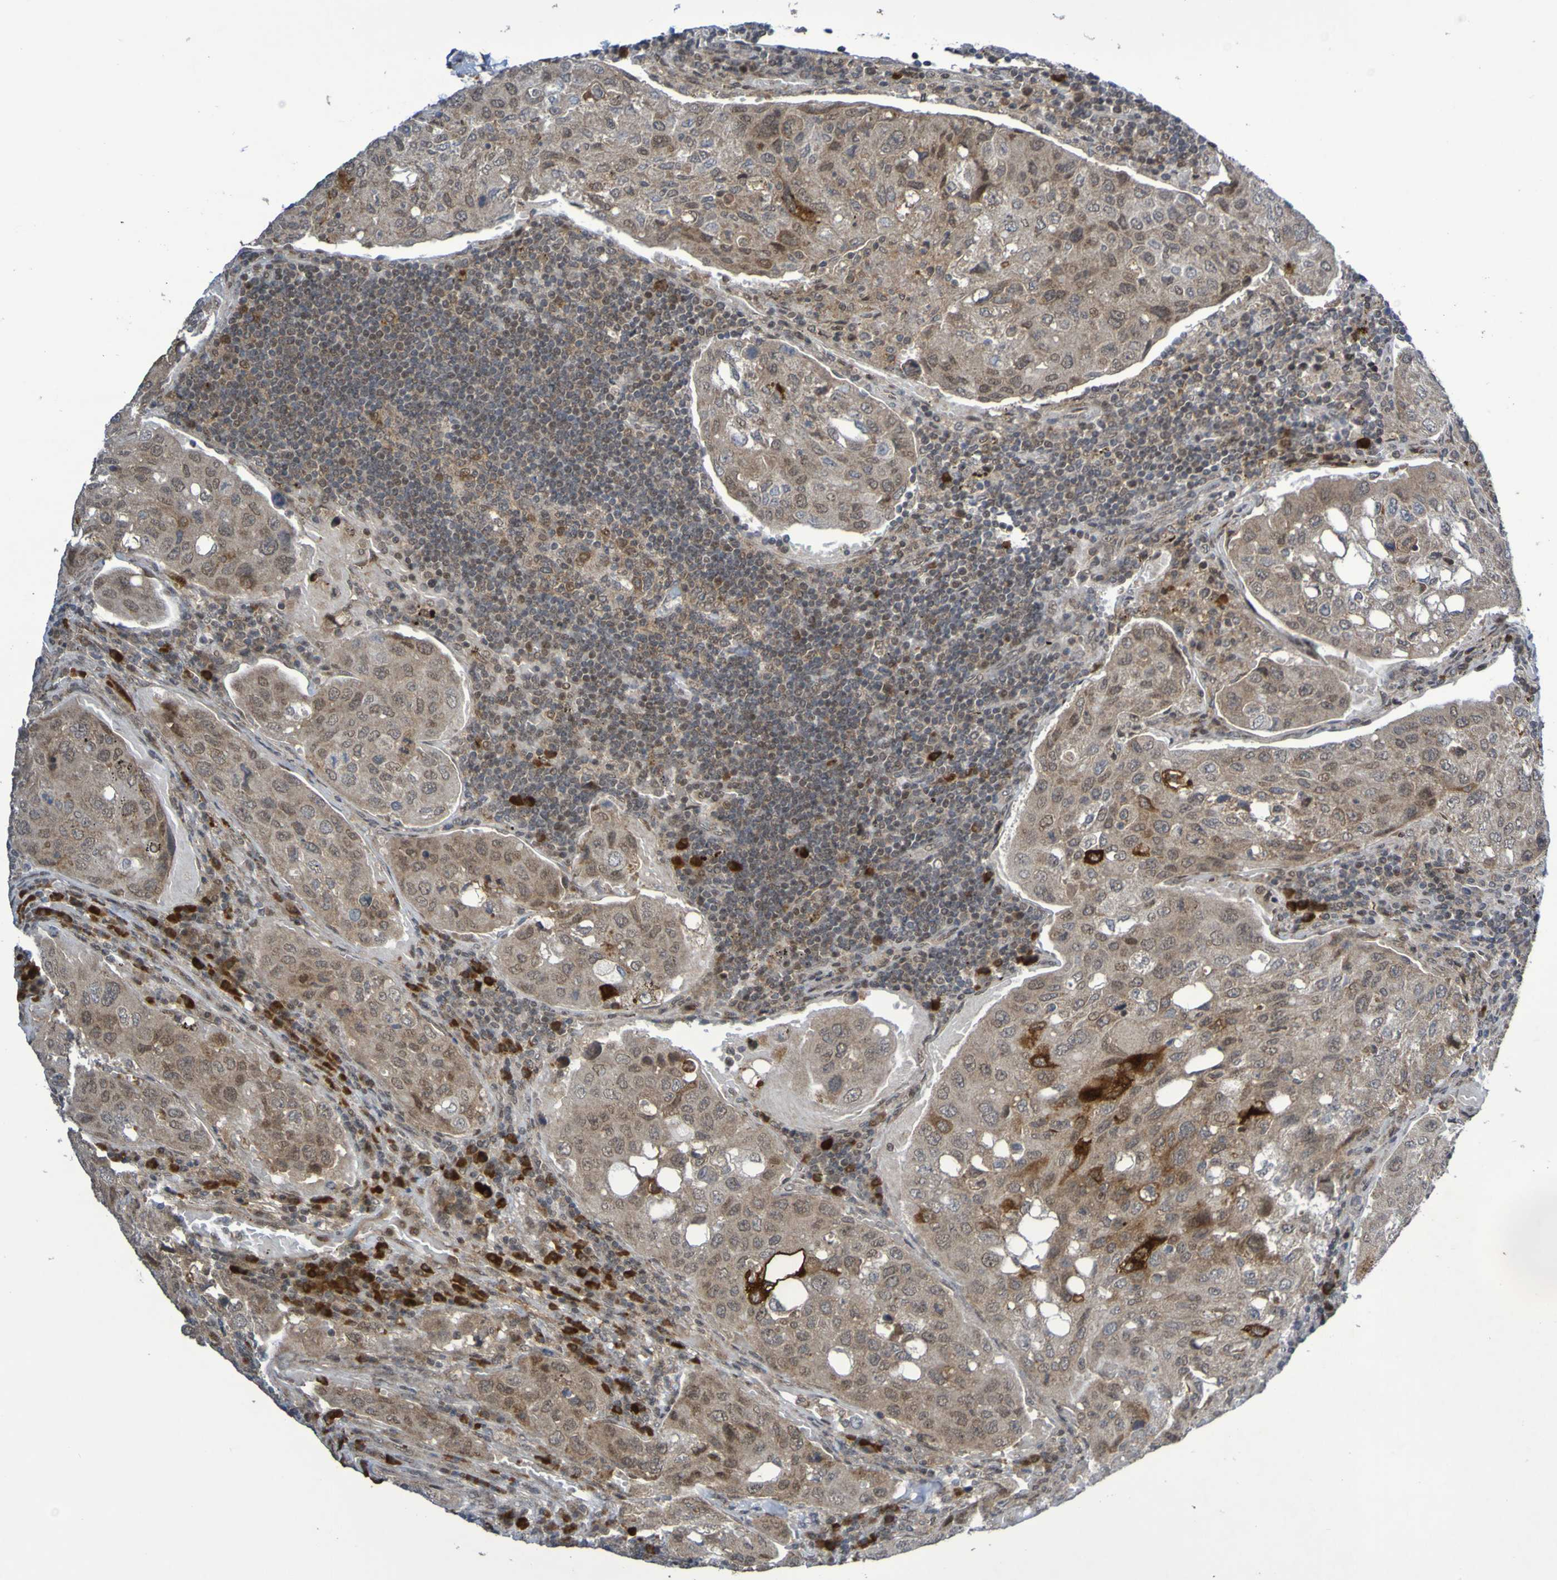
{"staining": {"intensity": "weak", "quantity": ">75%", "location": "cytoplasmic/membranous,nuclear"}, "tissue": "urothelial cancer", "cell_type": "Tumor cells", "image_type": "cancer", "snomed": [{"axis": "morphology", "description": "Urothelial carcinoma, High grade"}, {"axis": "topography", "description": "Lymph node"}, {"axis": "topography", "description": "Urinary bladder"}], "caption": "Immunohistochemistry (IHC) image of urothelial cancer stained for a protein (brown), which reveals low levels of weak cytoplasmic/membranous and nuclear expression in approximately >75% of tumor cells.", "gene": "ITLN1", "patient": {"sex": "male", "age": 51}}